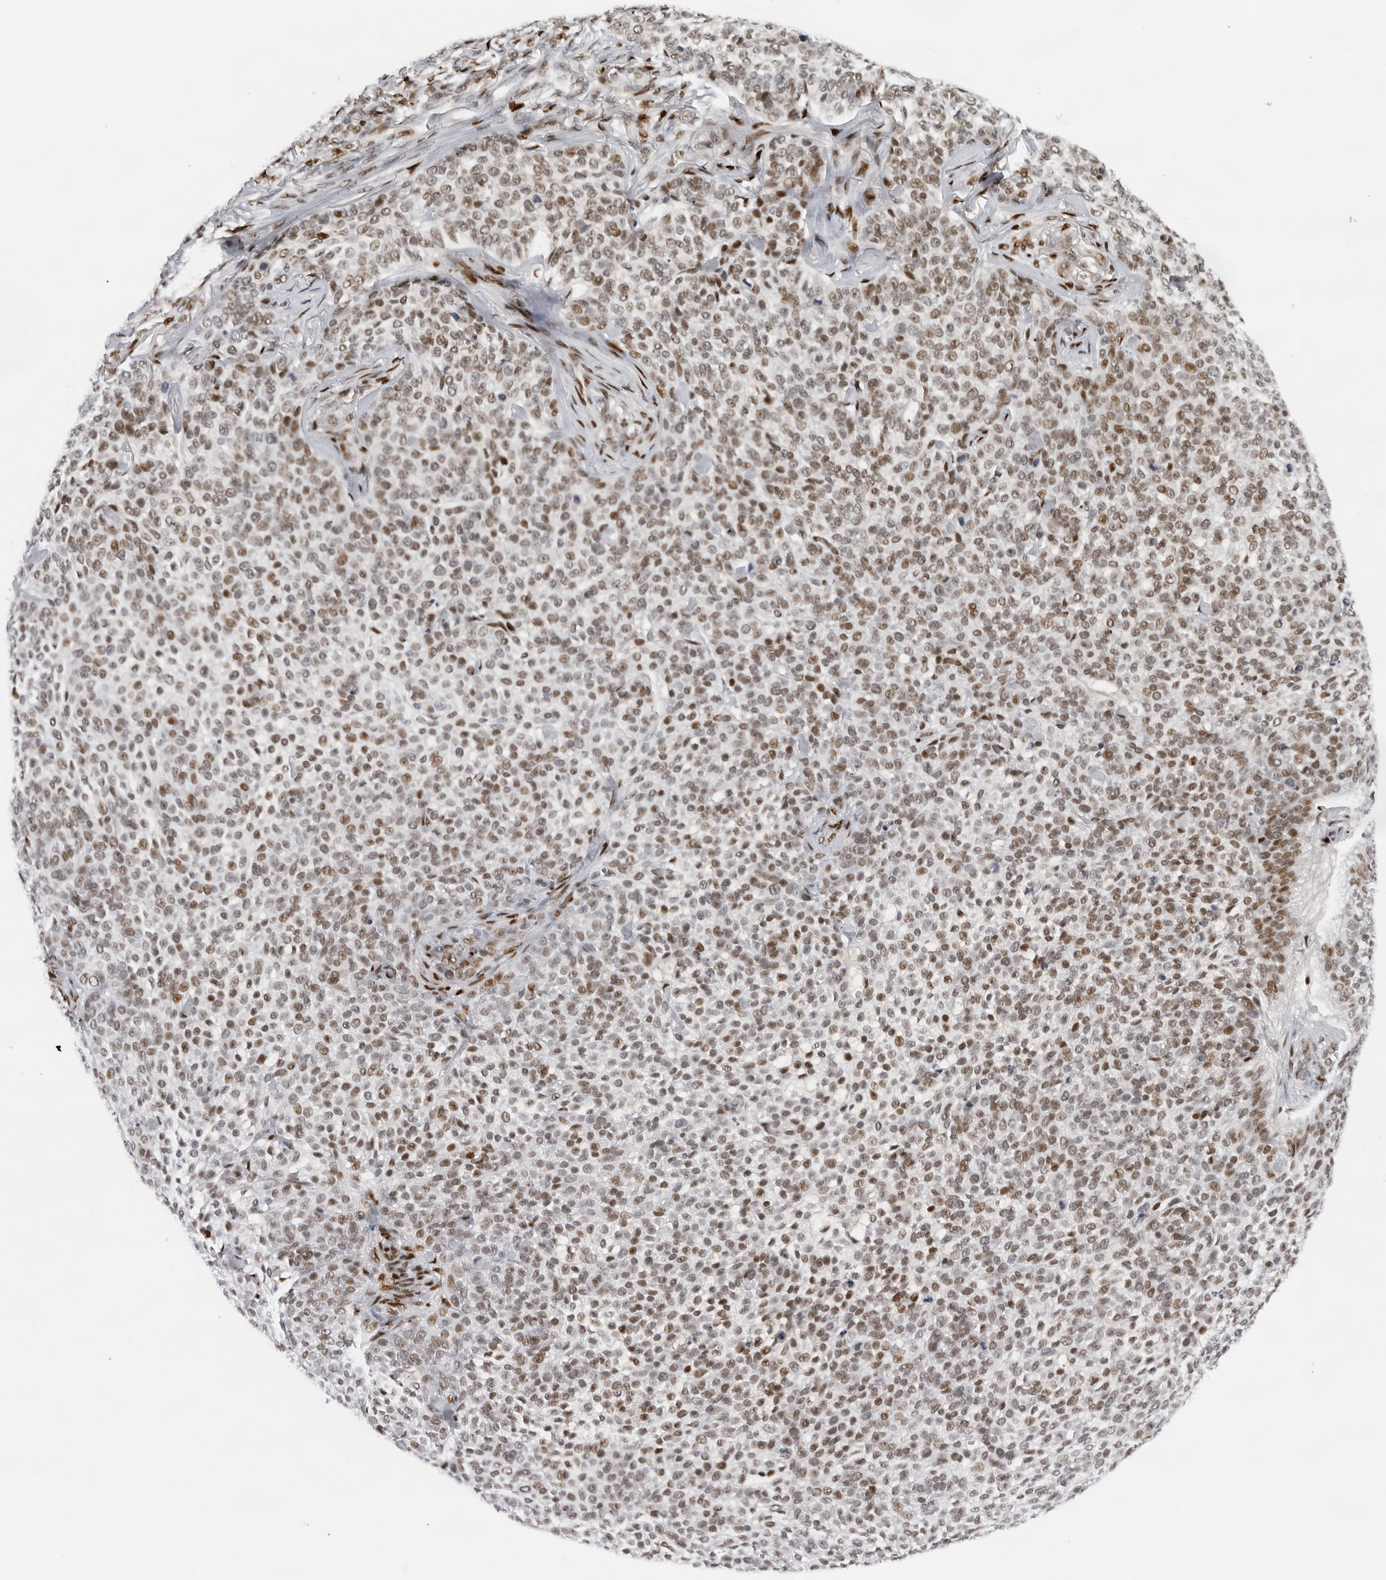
{"staining": {"intensity": "weak", "quantity": ">75%", "location": "nuclear"}, "tissue": "skin cancer", "cell_type": "Tumor cells", "image_type": "cancer", "snomed": [{"axis": "morphology", "description": "Basal cell carcinoma"}, {"axis": "topography", "description": "Skin"}], "caption": "Approximately >75% of tumor cells in basal cell carcinoma (skin) display weak nuclear protein staining as visualized by brown immunohistochemical staining.", "gene": "OGG1", "patient": {"sex": "female", "age": 64}}